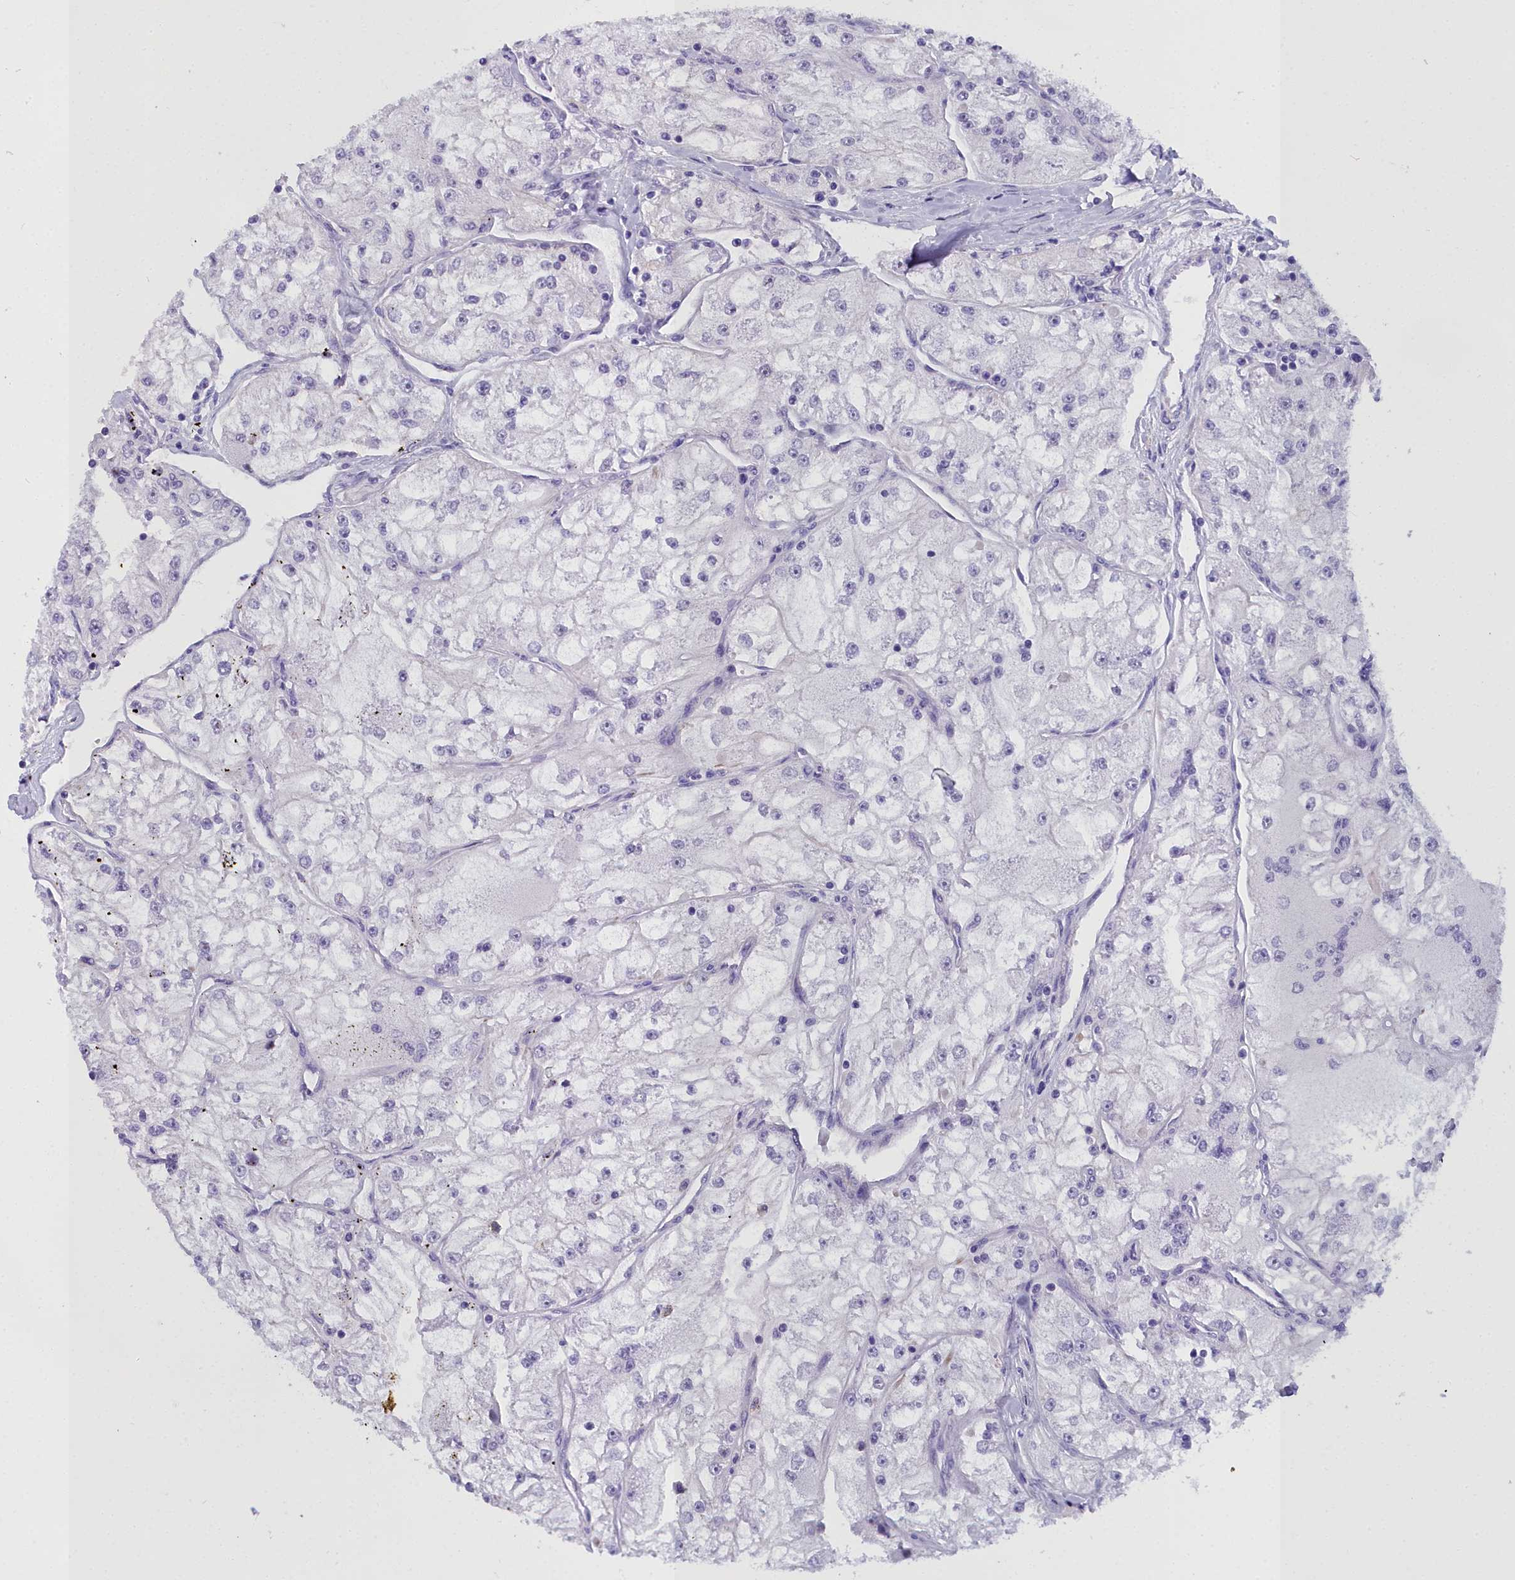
{"staining": {"intensity": "negative", "quantity": "none", "location": "none"}, "tissue": "renal cancer", "cell_type": "Tumor cells", "image_type": "cancer", "snomed": [{"axis": "morphology", "description": "Adenocarcinoma, NOS"}, {"axis": "topography", "description": "Kidney"}], "caption": "The immunohistochemistry histopathology image has no significant expression in tumor cells of adenocarcinoma (renal) tissue.", "gene": "TIMM22", "patient": {"sex": "female", "age": 72}}